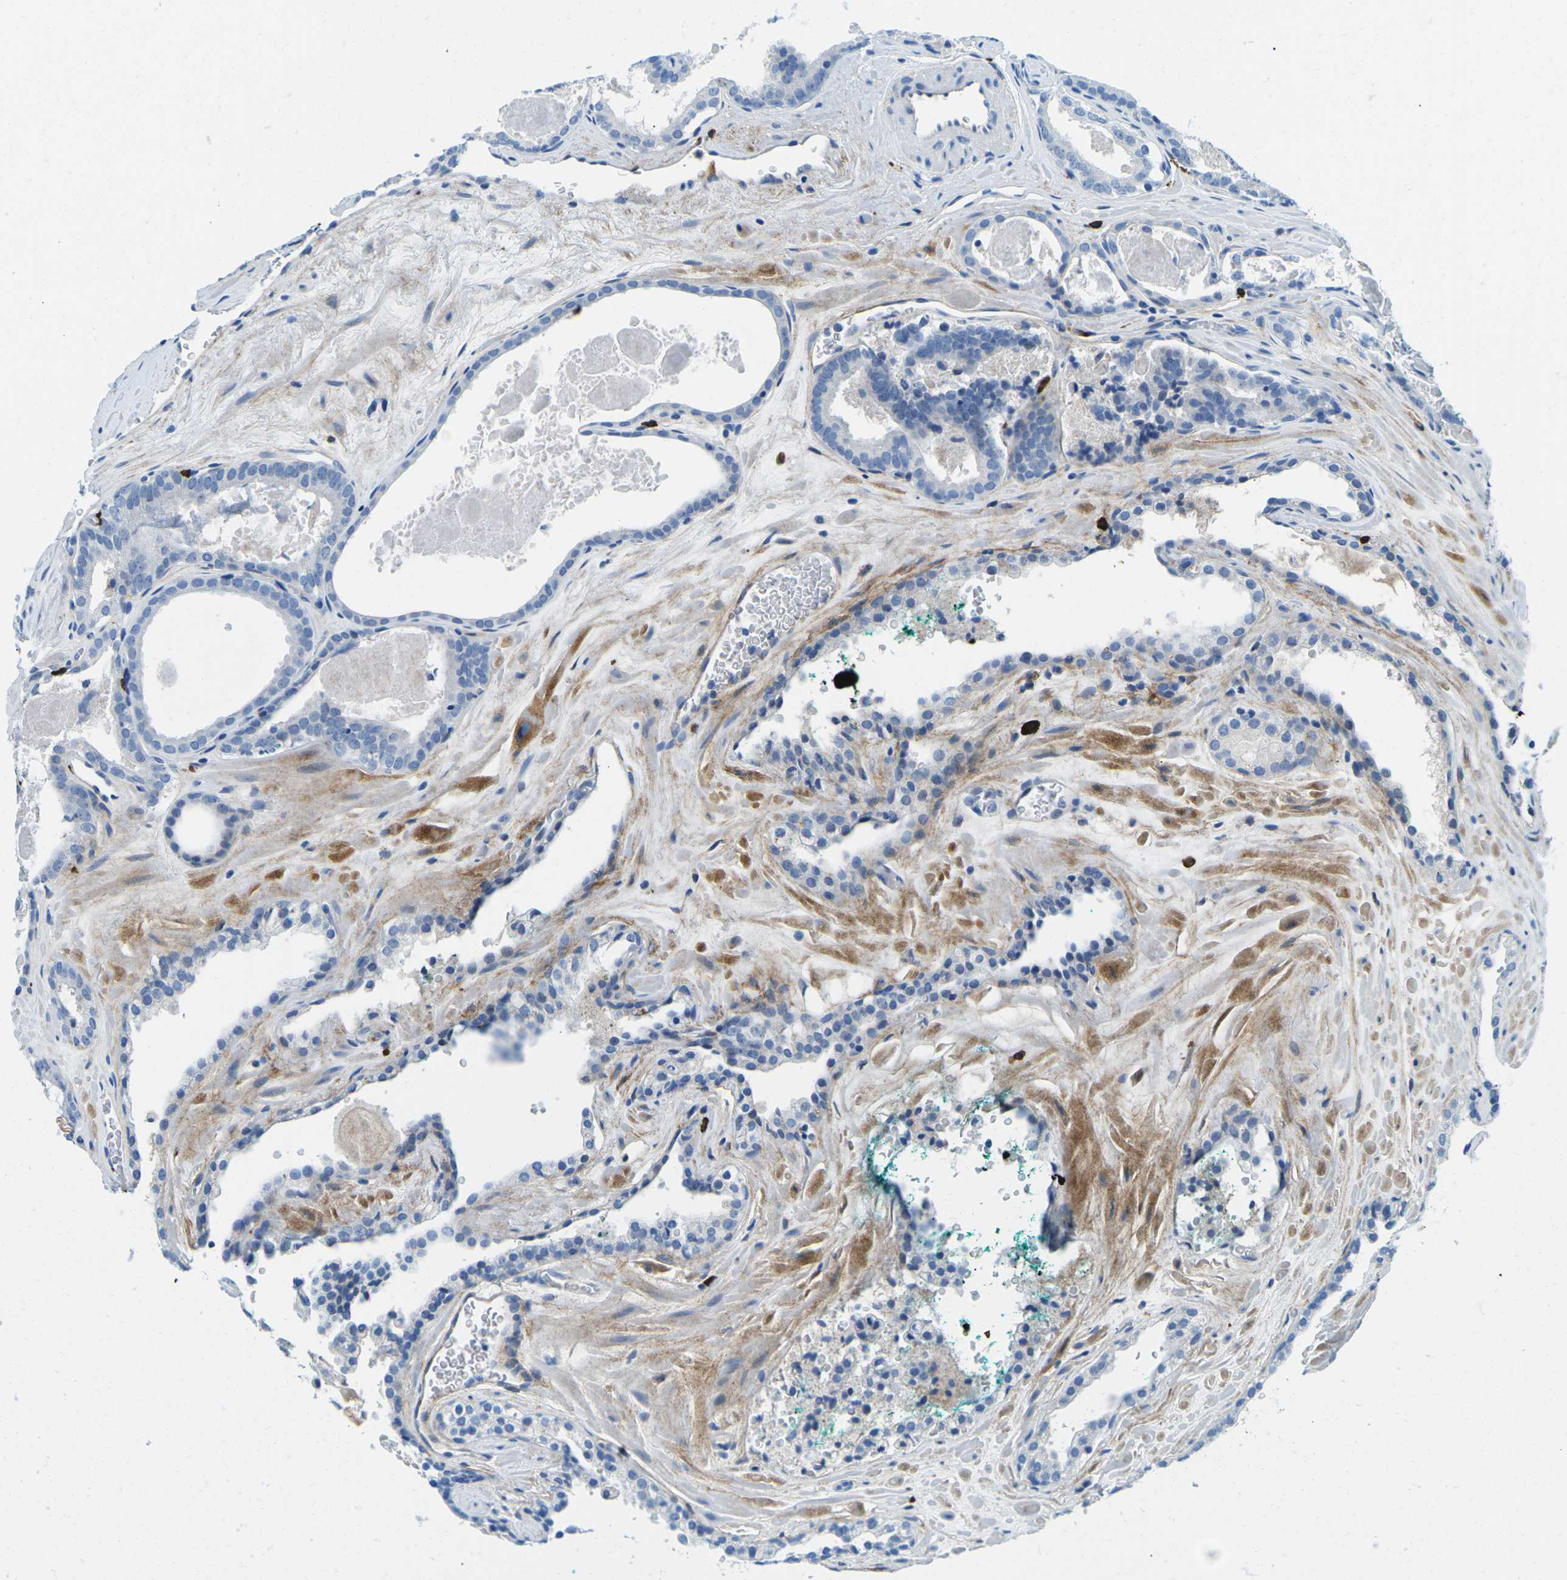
{"staining": {"intensity": "negative", "quantity": "none", "location": "none"}, "tissue": "prostate cancer", "cell_type": "Tumor cells", "image_type": "cancer", "snomed": [{"axis": "morphology", "description": "Adenocarcinoma, High grade"}, {"axis": "topography", "description": "Prostate"}], "caption": "This photomicrograph is of prostate cancer stained with immunohistochemistry to label a protein in brown with the nuclei are counter-stained blue. There is no positivity in tumor cells.", "gene": "CFB", "patient": {"sex": "male", "age": 60}}